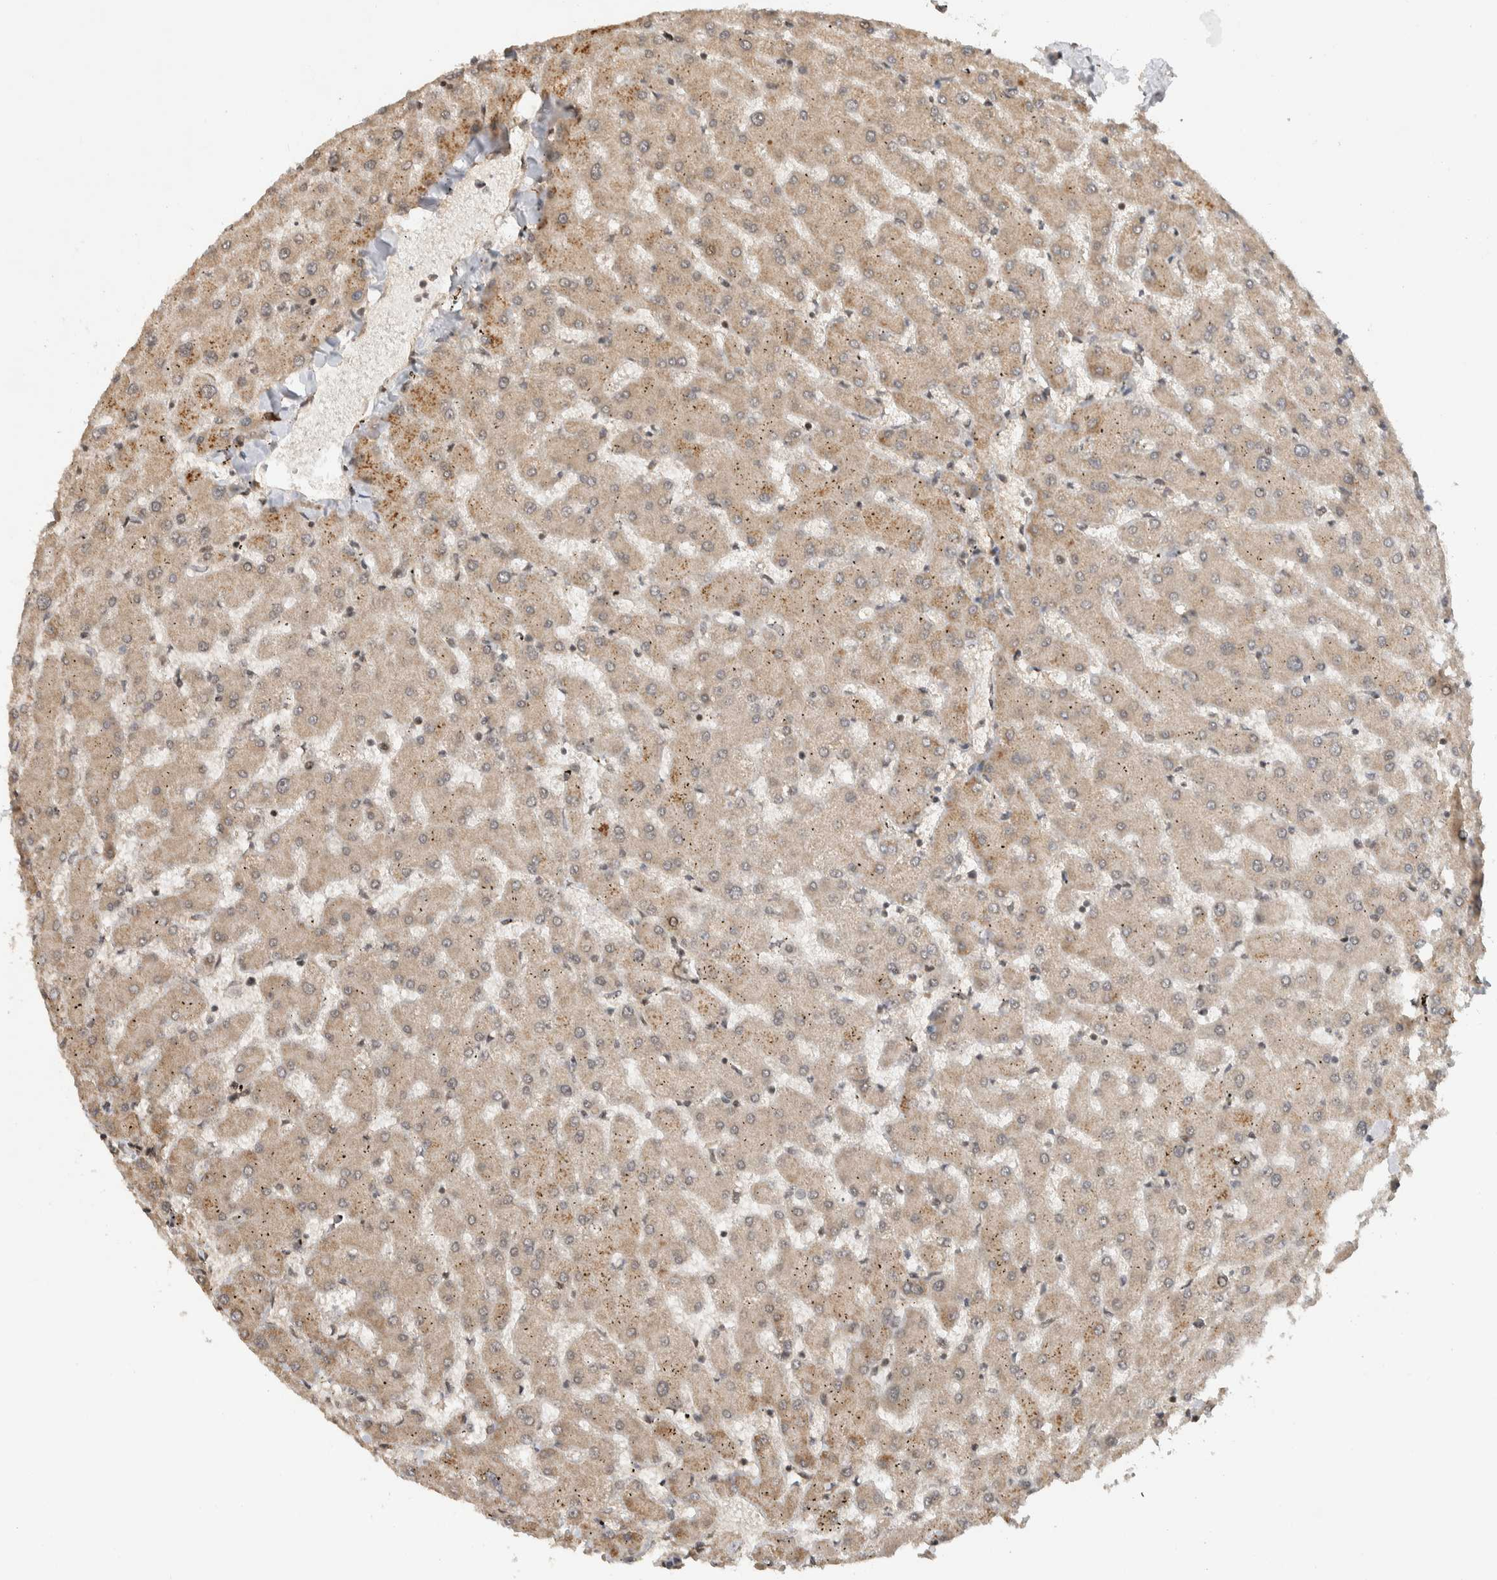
{"staining": {"intensity": "weak", "quantity": ">75%", "location": "cytoplasmic/membranous"}, "tissue": "liver", "cell_type": "Cholangiocytes", "image_type": "normal", "snomed": [{"axis": "morphology", "description": "Normal tissue, NOS"}, {"axis": "topography", "description": "Liver"}], "caption": "Protein staining by immunohistochemistry demonstrates weak cytoplasmic/membranous expression in approximately >75% of cholangiocytes in benign liver. The protein of interest is stained brown, and the nuclei are stained in blue (DAB IHC with brightfield microscopy, high magnification).", "gene": "TOR1B", "patient": {"sex": "female", "age": 63}}